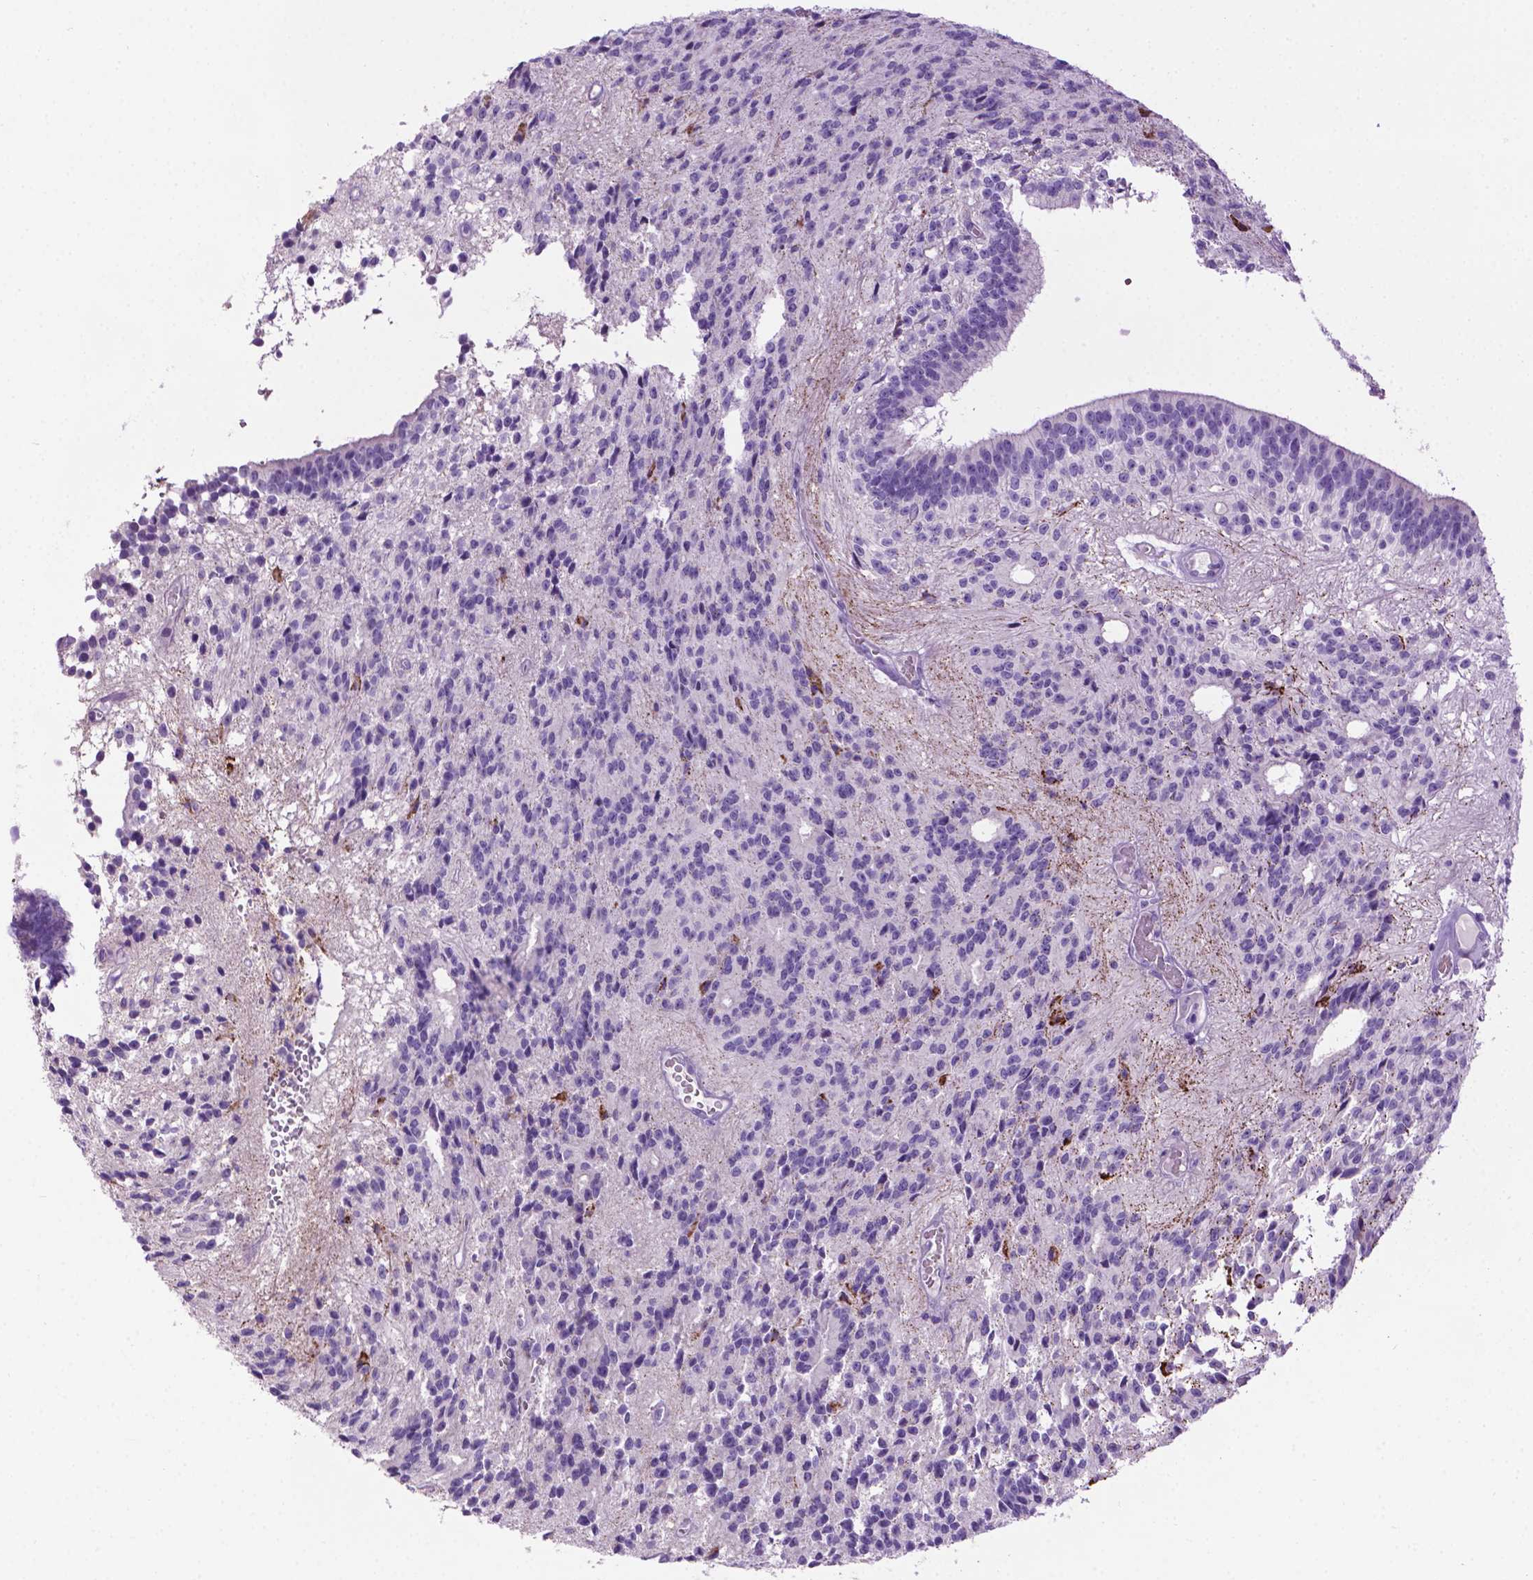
{"staining": {"intensity": "negative", "quantity": "none", "location": "none"}, "tissue": "glioma", "cell_type": "Tumor cells", "image_type": "cancer", "snomed": [{"axis": "morphology", "description": "Glioma, malignant, Low grade"}, {"axis": "topography", "description": "Brain"}], "caption": "This histopathology image is of glioma stained with immunohistochemistry to label a protein in brown with the nuclei are counter-stained blue. There is no positivity in tumor cells.", "gene": "TMEM132E", "patient": {"sex": "male", "age": 31}}